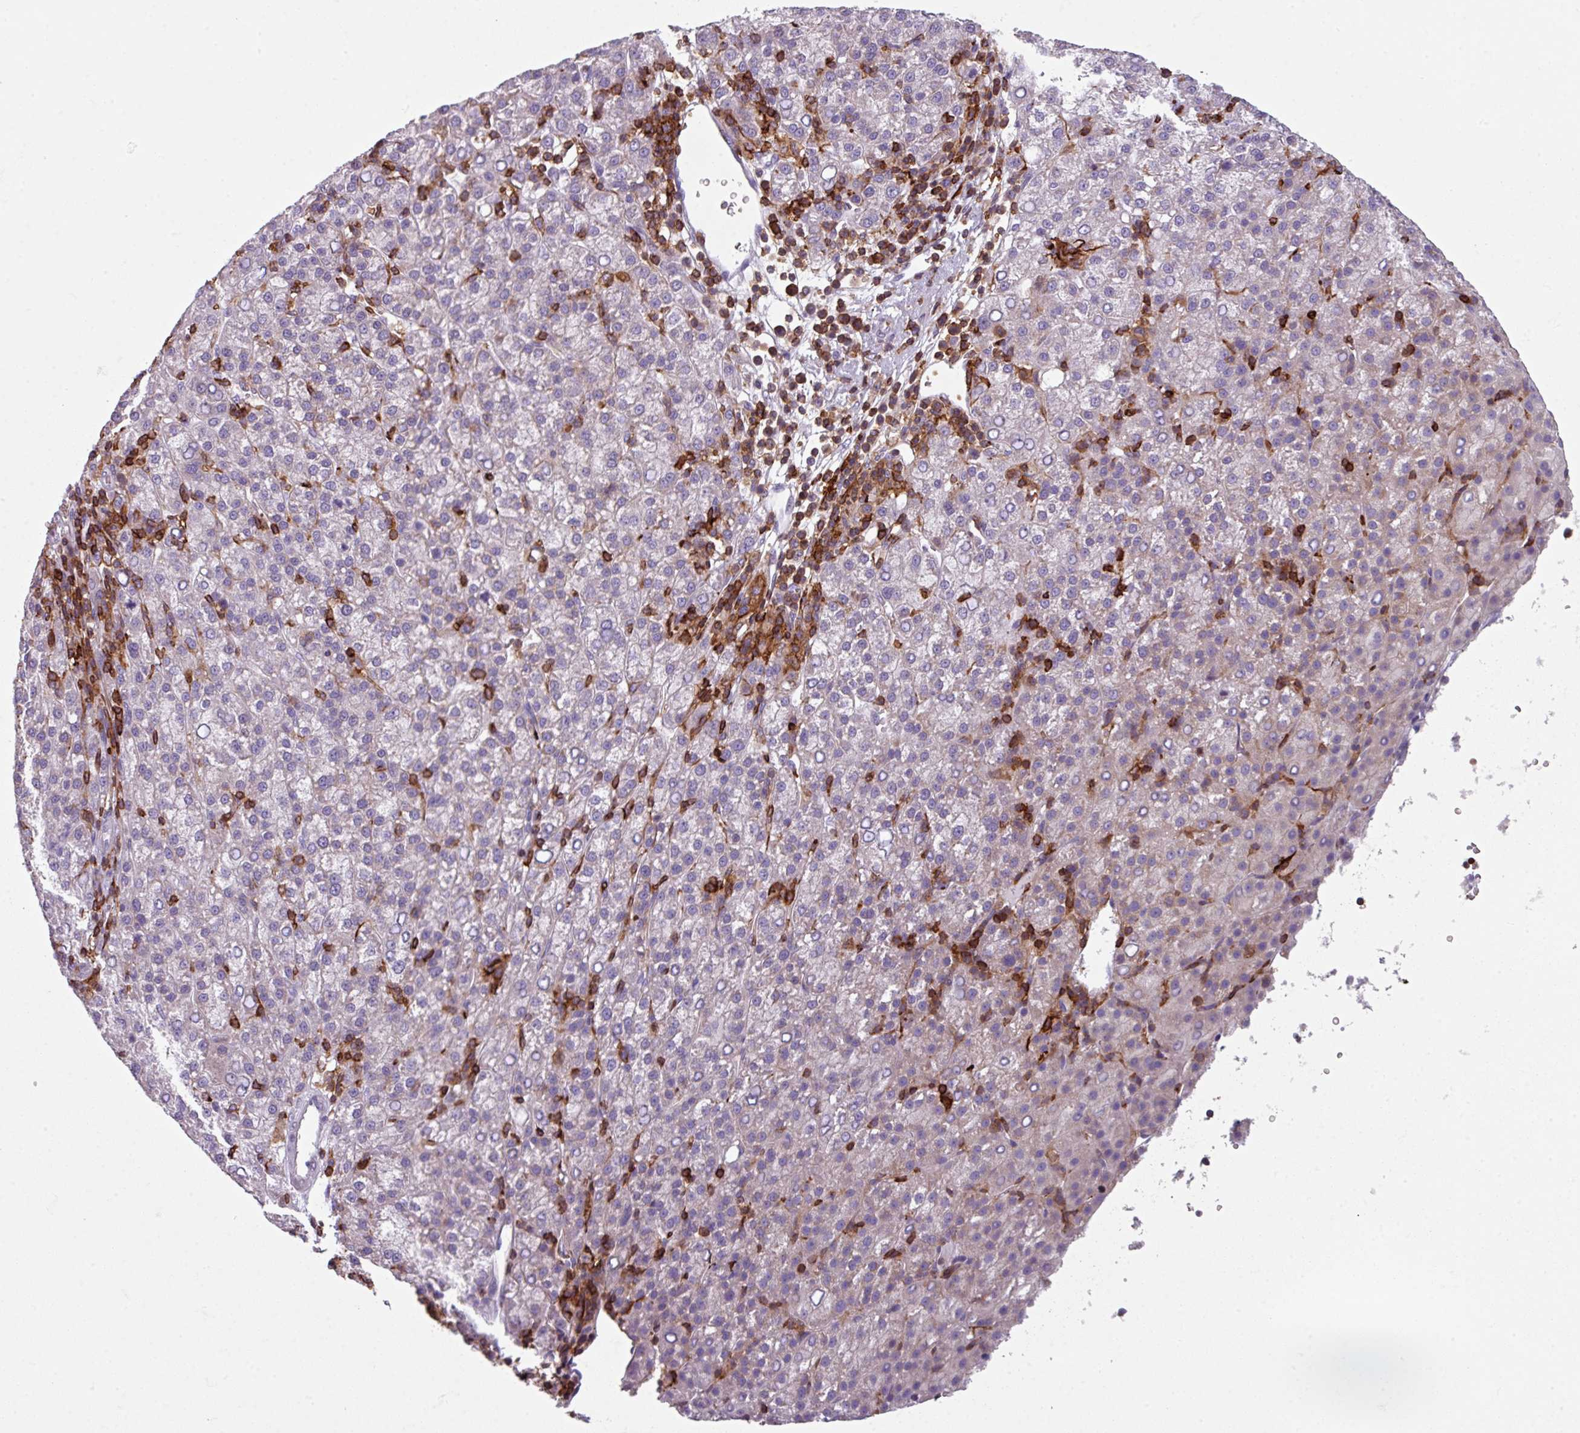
{"staining": {"intensity": "negative", "quantity": "none", "location": "none"}, "tissue": "liver cancer", "cell_type": "Tumor cells", "image_type": "cancer", "snomed": [{"axis": "morphology", "description": "Carcinoma, Hepatocellular, NOS"}, {"axis": "topography", "description": "Liver"}], "caption": "Histopathology image shows no significant protein staining in tumor cells of hepatocellular carcinoma (liver).", "gene": "NEDD9", "patient": {"sex": "female", "age": 58}}